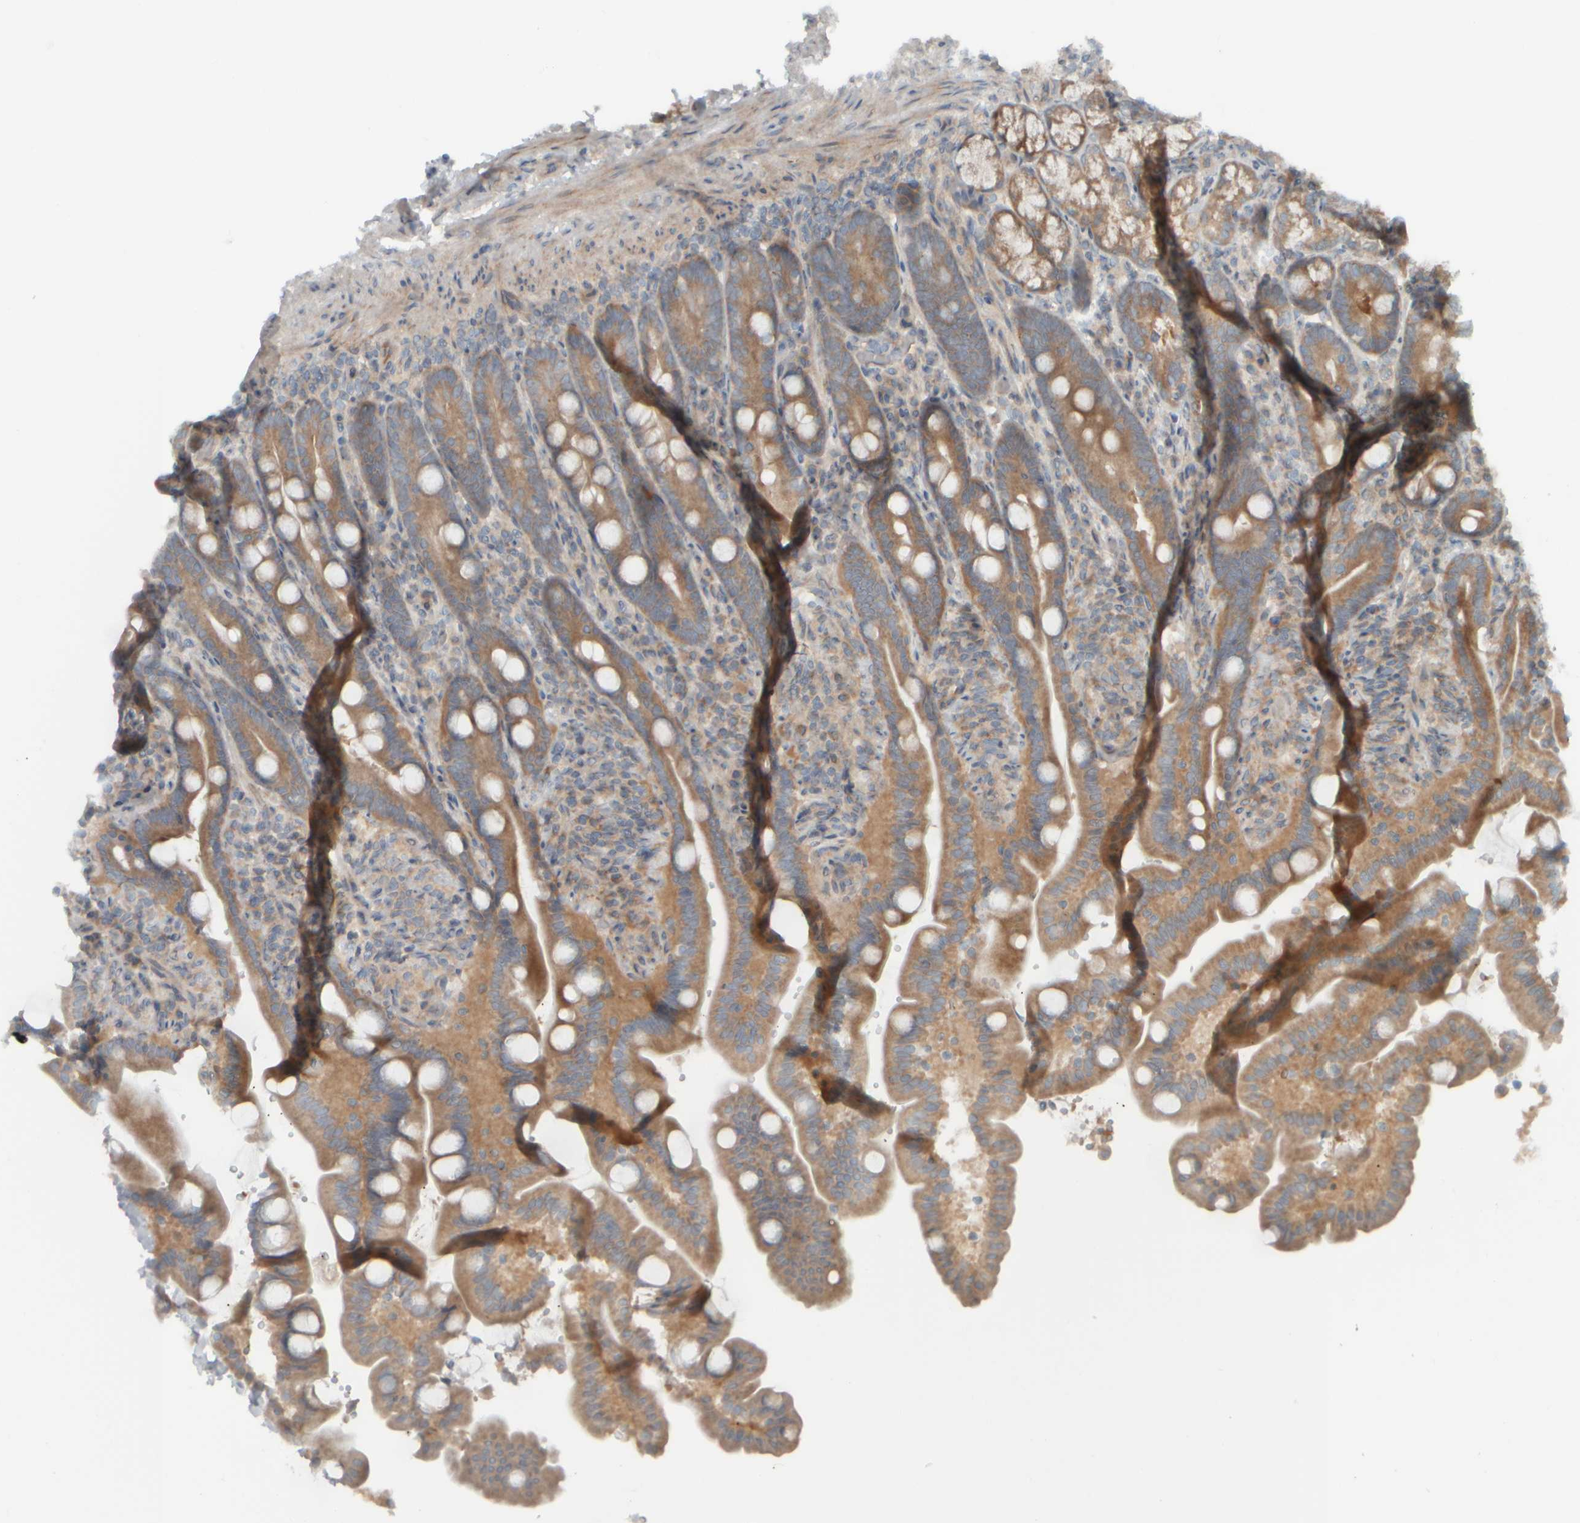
{"staining": {"intensity": "moderate", "quantity": "25%-75%", "location": "cytoplasmic/membranous"}, "tissue": "duodenum", "cell_type": "Glandular cells", "image_type": "normal", "snomed": [{"axis": "morphology", "description": "Normal tissue, NOS"}, {"axis": "topography", "description": "Duodenum"}], "caption": "Protein analysis of normal duodenum shows moderate cytoplasmic/membranous staining in about 25%-75% of glandular cells. The staining is performed using DAB brown chromogen to label protein expression. The nuclei are counter-stained blue using hematoxylin.", "gene": "HGS", "patient": {"sex": "male", "age": 54}}